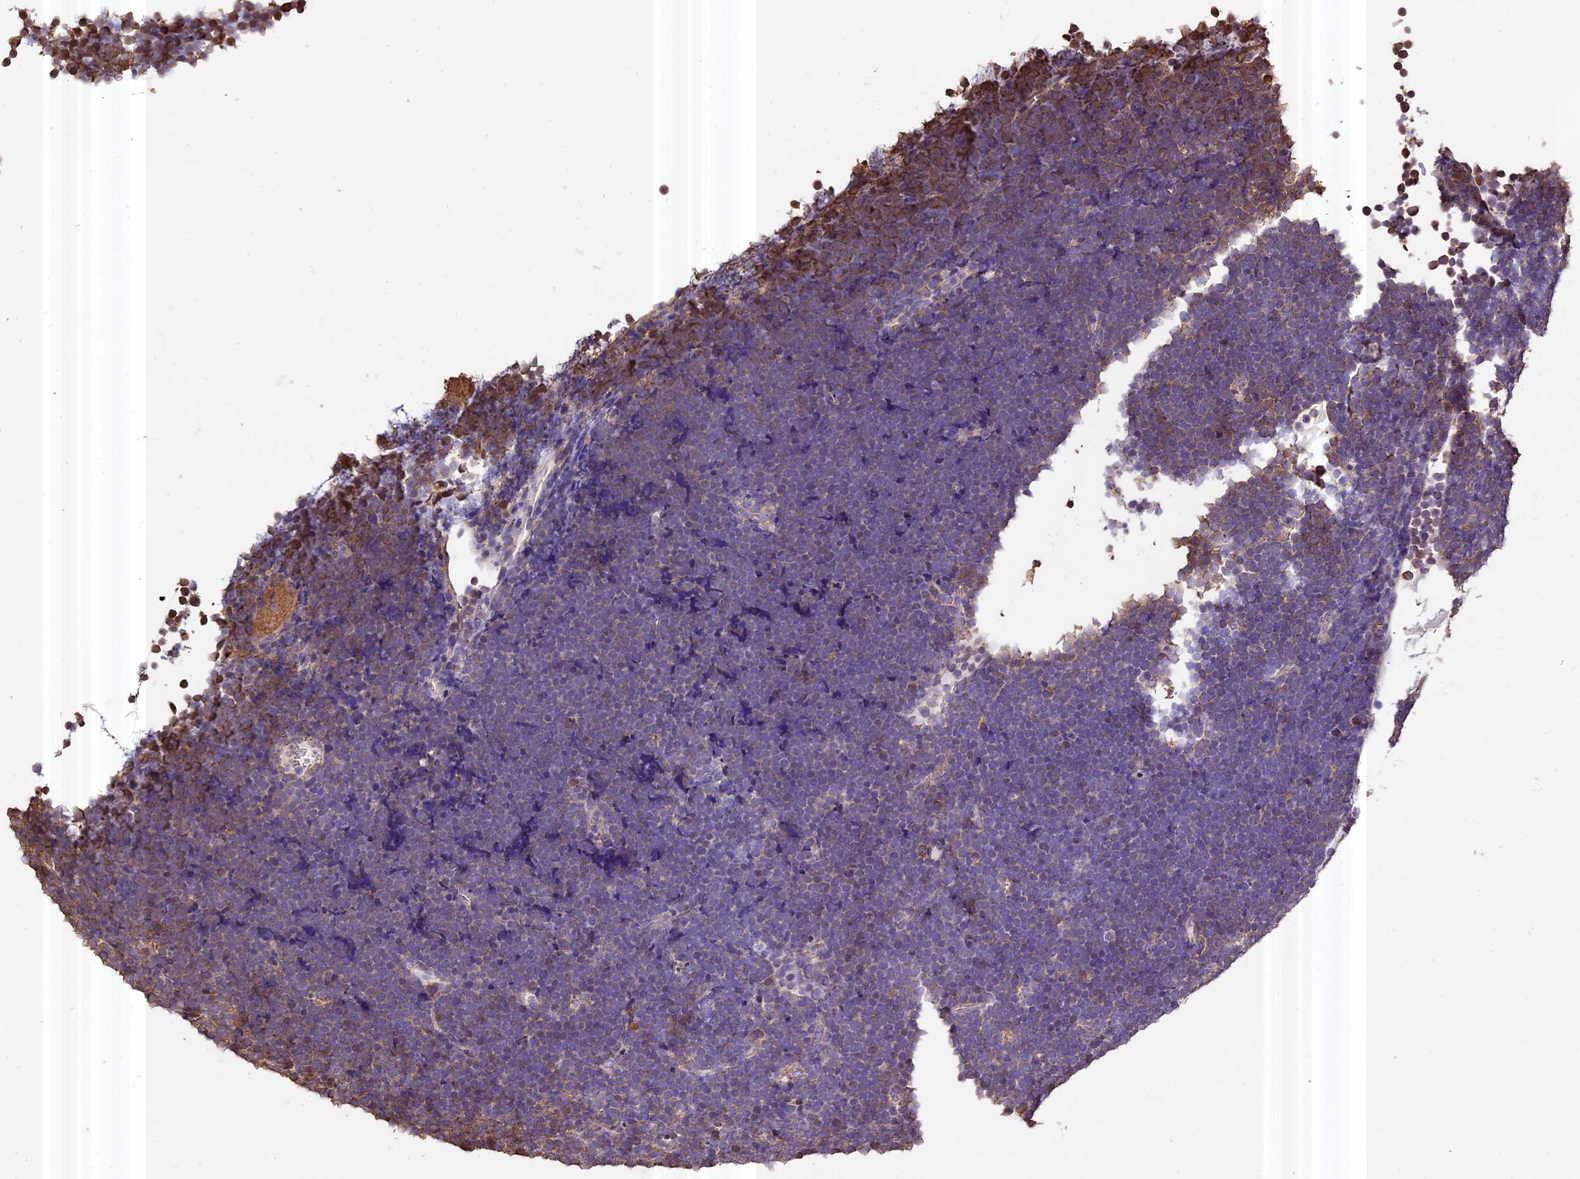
{"staining": {"intensity": "negative", "quantity": "none", "location": "none"}, "tissue": "lymphoma", "cell_type": "Tumor cells", "image_type": "cancer", "snomed": [{"axis": "morphology", "description": "Malignant lymphoma, non-Hodgkin's type, High grade"}, {"axis": "topography", "description": "Lymph node"}], "caption": "Tumor cells show no significant protein expression in lymphoma. (DAB immunohistochemistry (IHC) visualized using brightfield microscopy, high magnification).", "gene": "PGPEP1L", "patient": {"sex": "male", "age": 13}}